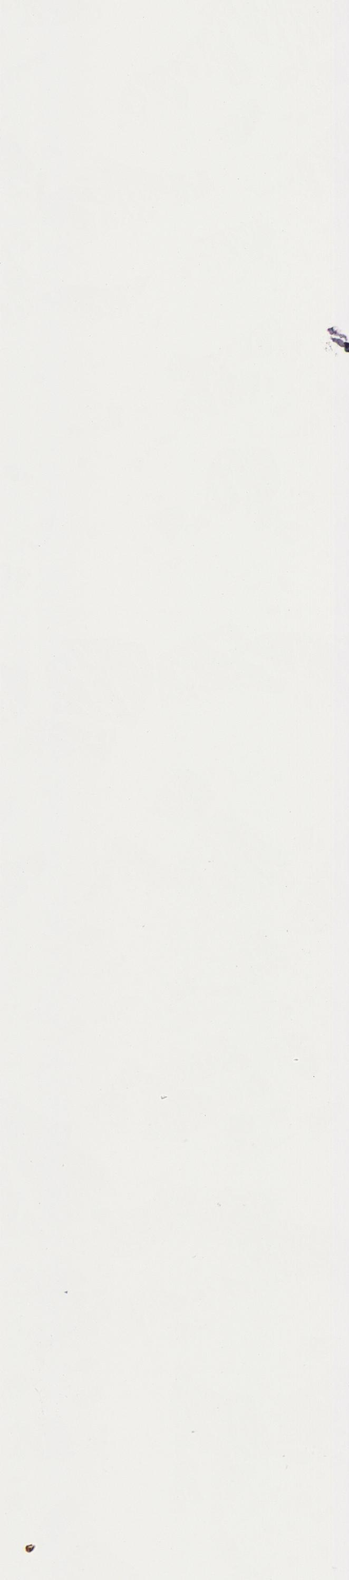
{"staining": {"intensity": "negative", "quantity": "none", "location": "none"}, "tissue": "endometrium", "cell_type": "Cells in endometrial stroma", "image_type": "normal", "snomed": [{"axis": "morphology", "description": "Normal tissue, NOS"}, {"axis": "topography", "description": "Endometrium"}], "caption": "The image demonstrates no staining of cells in endometrial stroma in normal endometrium. (Brightfield microscopy of DAB immunohistochemistry at high magnification).", "gene": "RIMBP3B", "patient": {"sex": "female", "age": 61}}